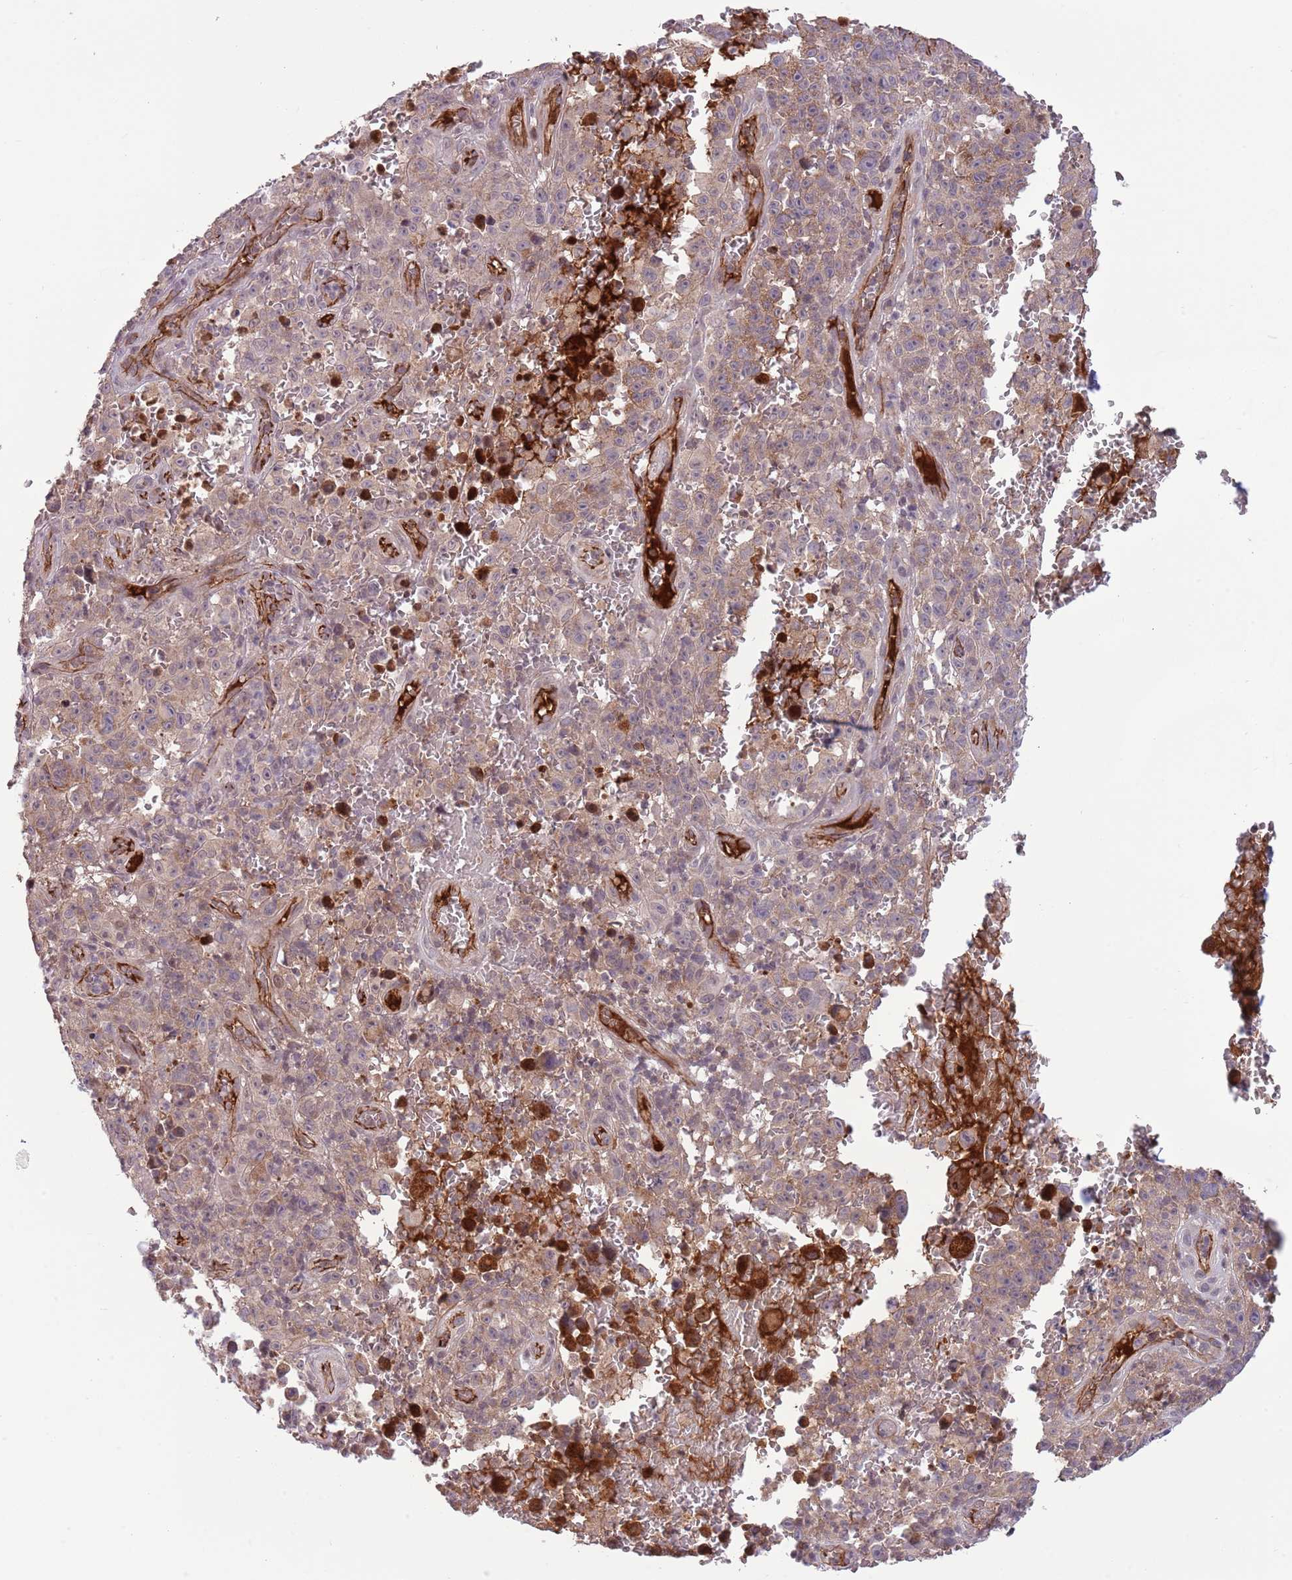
{"staining": {"intensity": "weak", "quantity": "25%-75%", "location": "cytoplasmic/membranous"}, "tissue": "melanoma", "cell_type": "Tumor cells", "image_type": "cancer", "snomed": [{"axis": "morphology", "description": "Malignant melanoma, NOS"}, {"axis": "topography", "description": "Skin"}], "caption": "Melanoma stained with DAB immunohistochemistry demonstrates low levels of weak cytoplasmic/membranous expression in about 25%-75% of tumor cells. (Stains: DAB in brown, nuclei in blue, Microscopy: brightfield microscopy at high magnification).", "gene": "DPP10", "patient": {"sex": "female", "age": 82}}